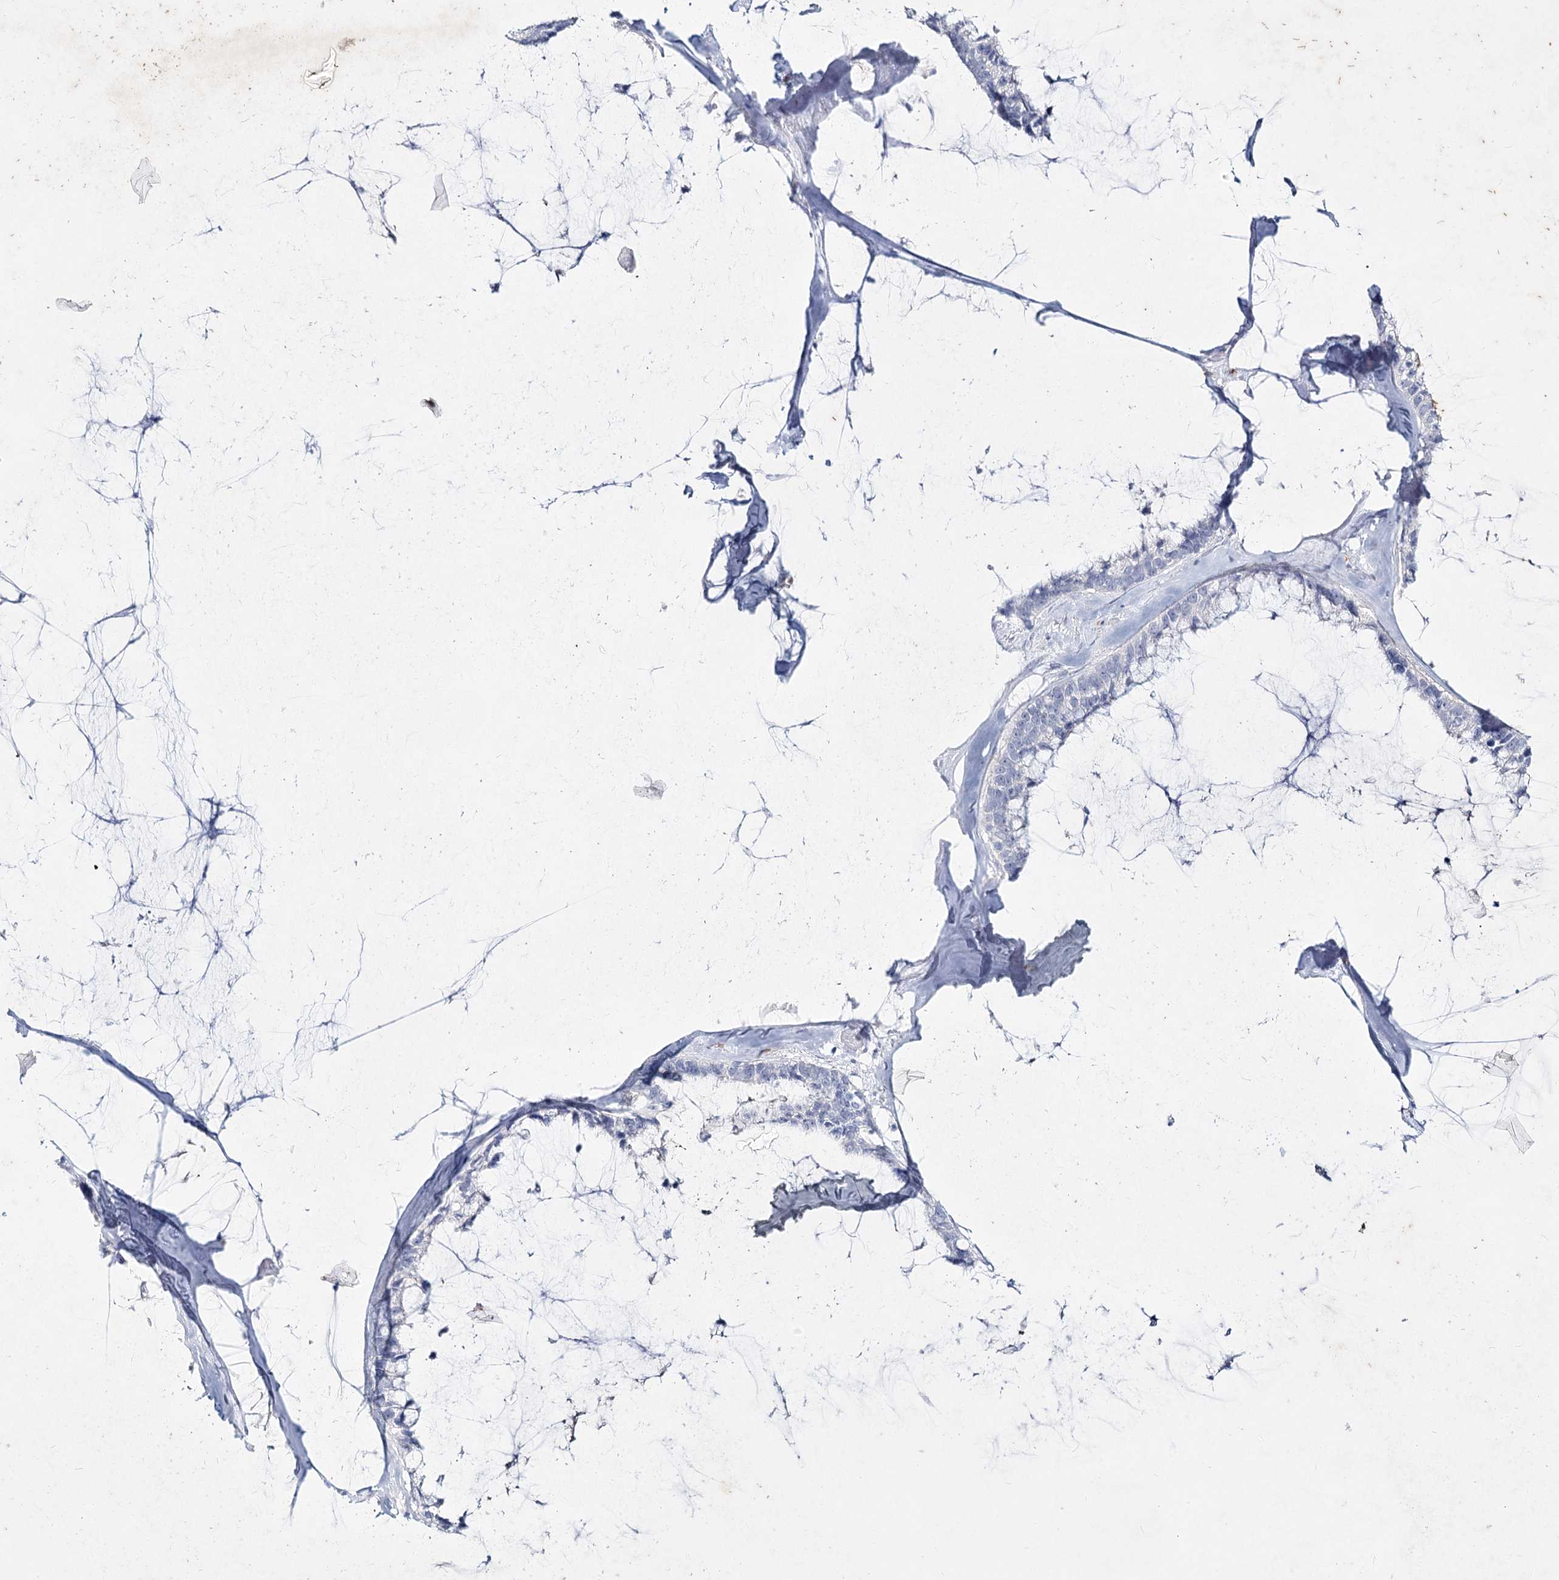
{"staining": {"intensity": "negative", "quantity": "none", "location": "none"}, "tissue": "ovarian cancer", "cell_type": "Tumor cells", "image_type": "cancer", "snomed": [{"axis": "morphology", "description": "Cystadenocarcinoma, mucinous, NOS"}, {"axis": "topography", "description": "Ovary"}], "caption": "This micrograph is of ovarian cancer (mucinous cystadenocarcinoma) stained with IHC to label a protein in brown with the nuclei are counter-stained blue. There is no positivity in tumor cells. Nuclei are stained in blue.", "gene": "CCDC73", "patient": {"sex": "female", "age": 39}}